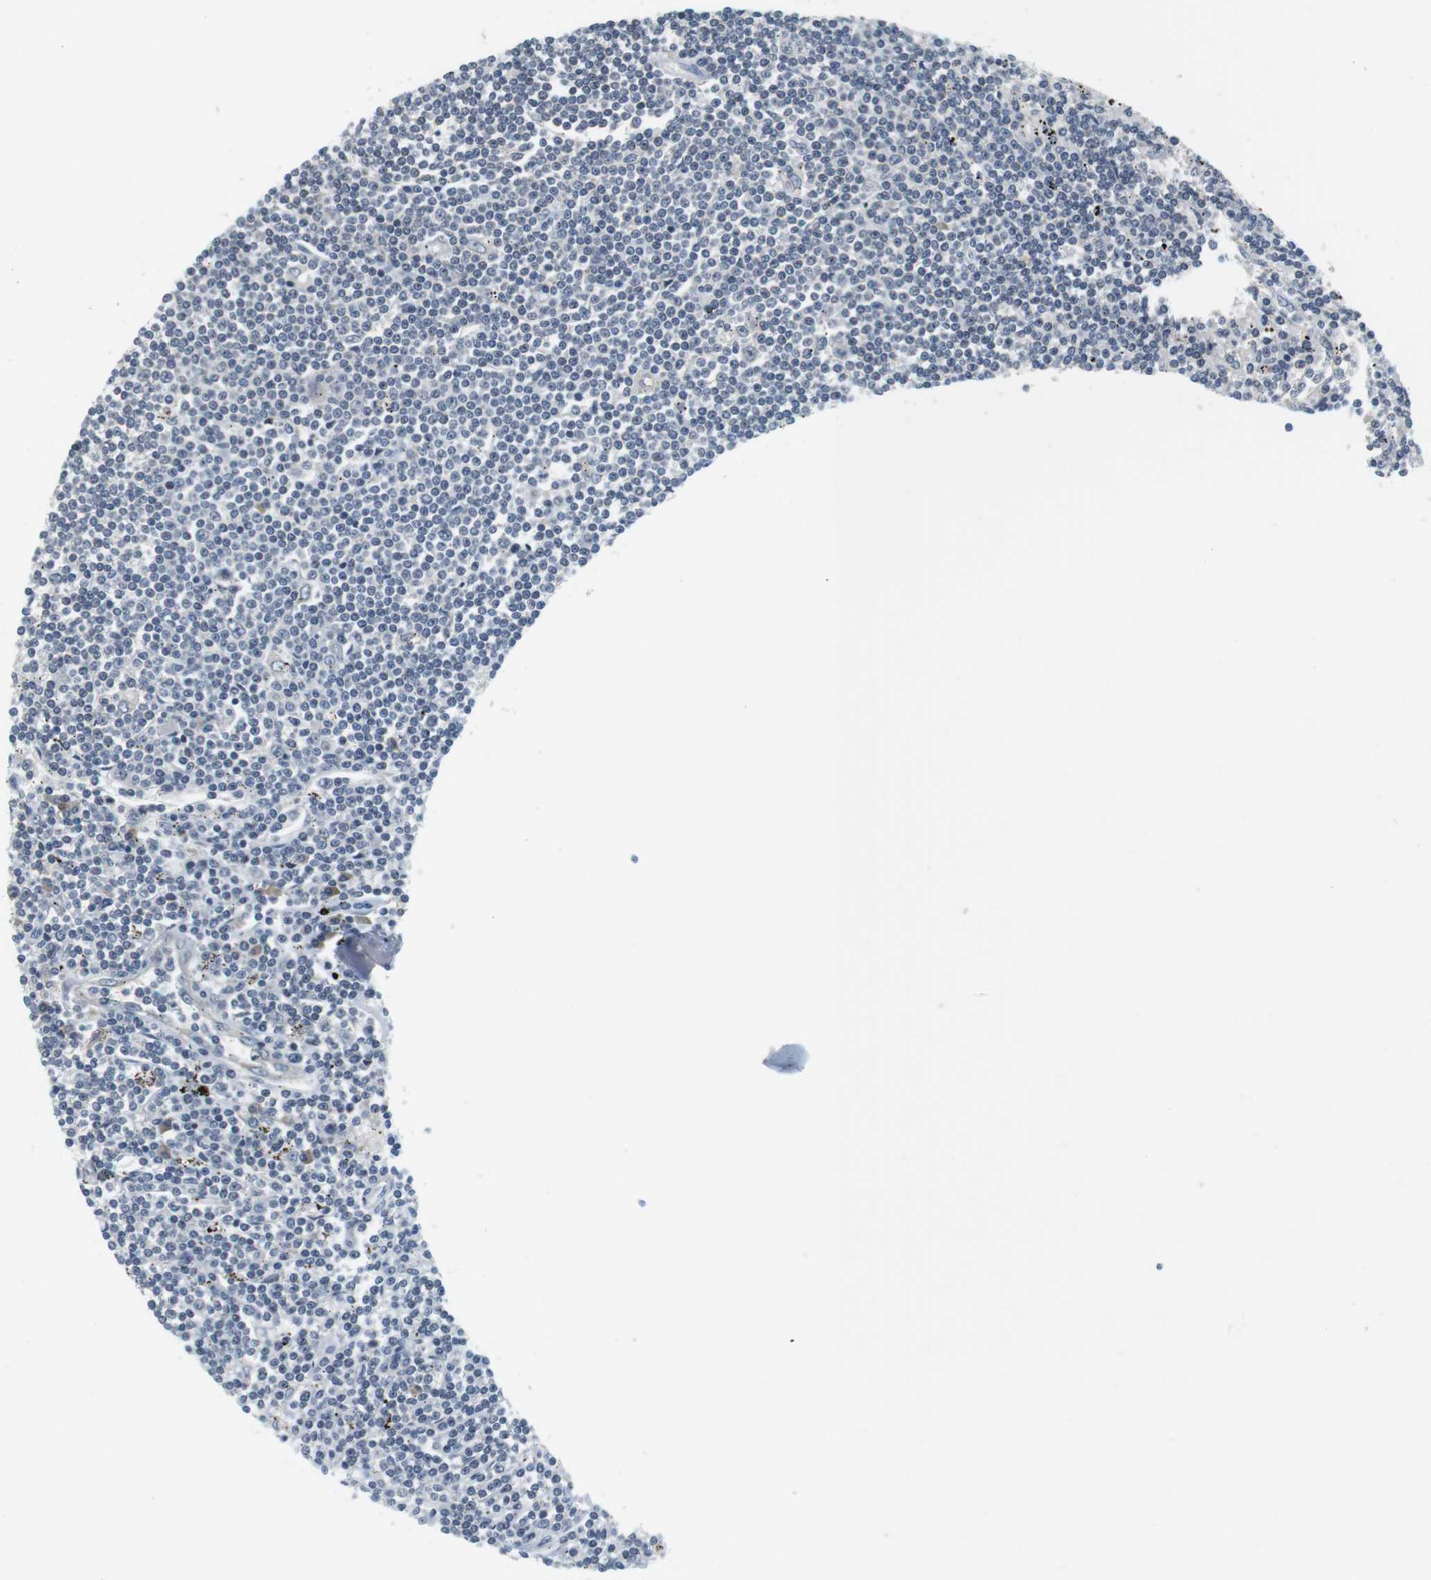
{"staining": {"intensity": "negative", "quantity": "none", "location": "none"}, "tissue": "lymphoma", "cell_type": "Tumor cells", "image_type": "cancer", "snomed": [{"axis": "morphology", "description": "Malignant lymphoma, non-Hodgkin's type, Low grade"}, {"axis": "topography", "description": "Spleen"}], "caption": "Lymphoma was stained to show a protein in brown. There is no significant staining in tumor cells.", "gene": "WNT7A", "patient": {"sex": "male", "age": 76}}